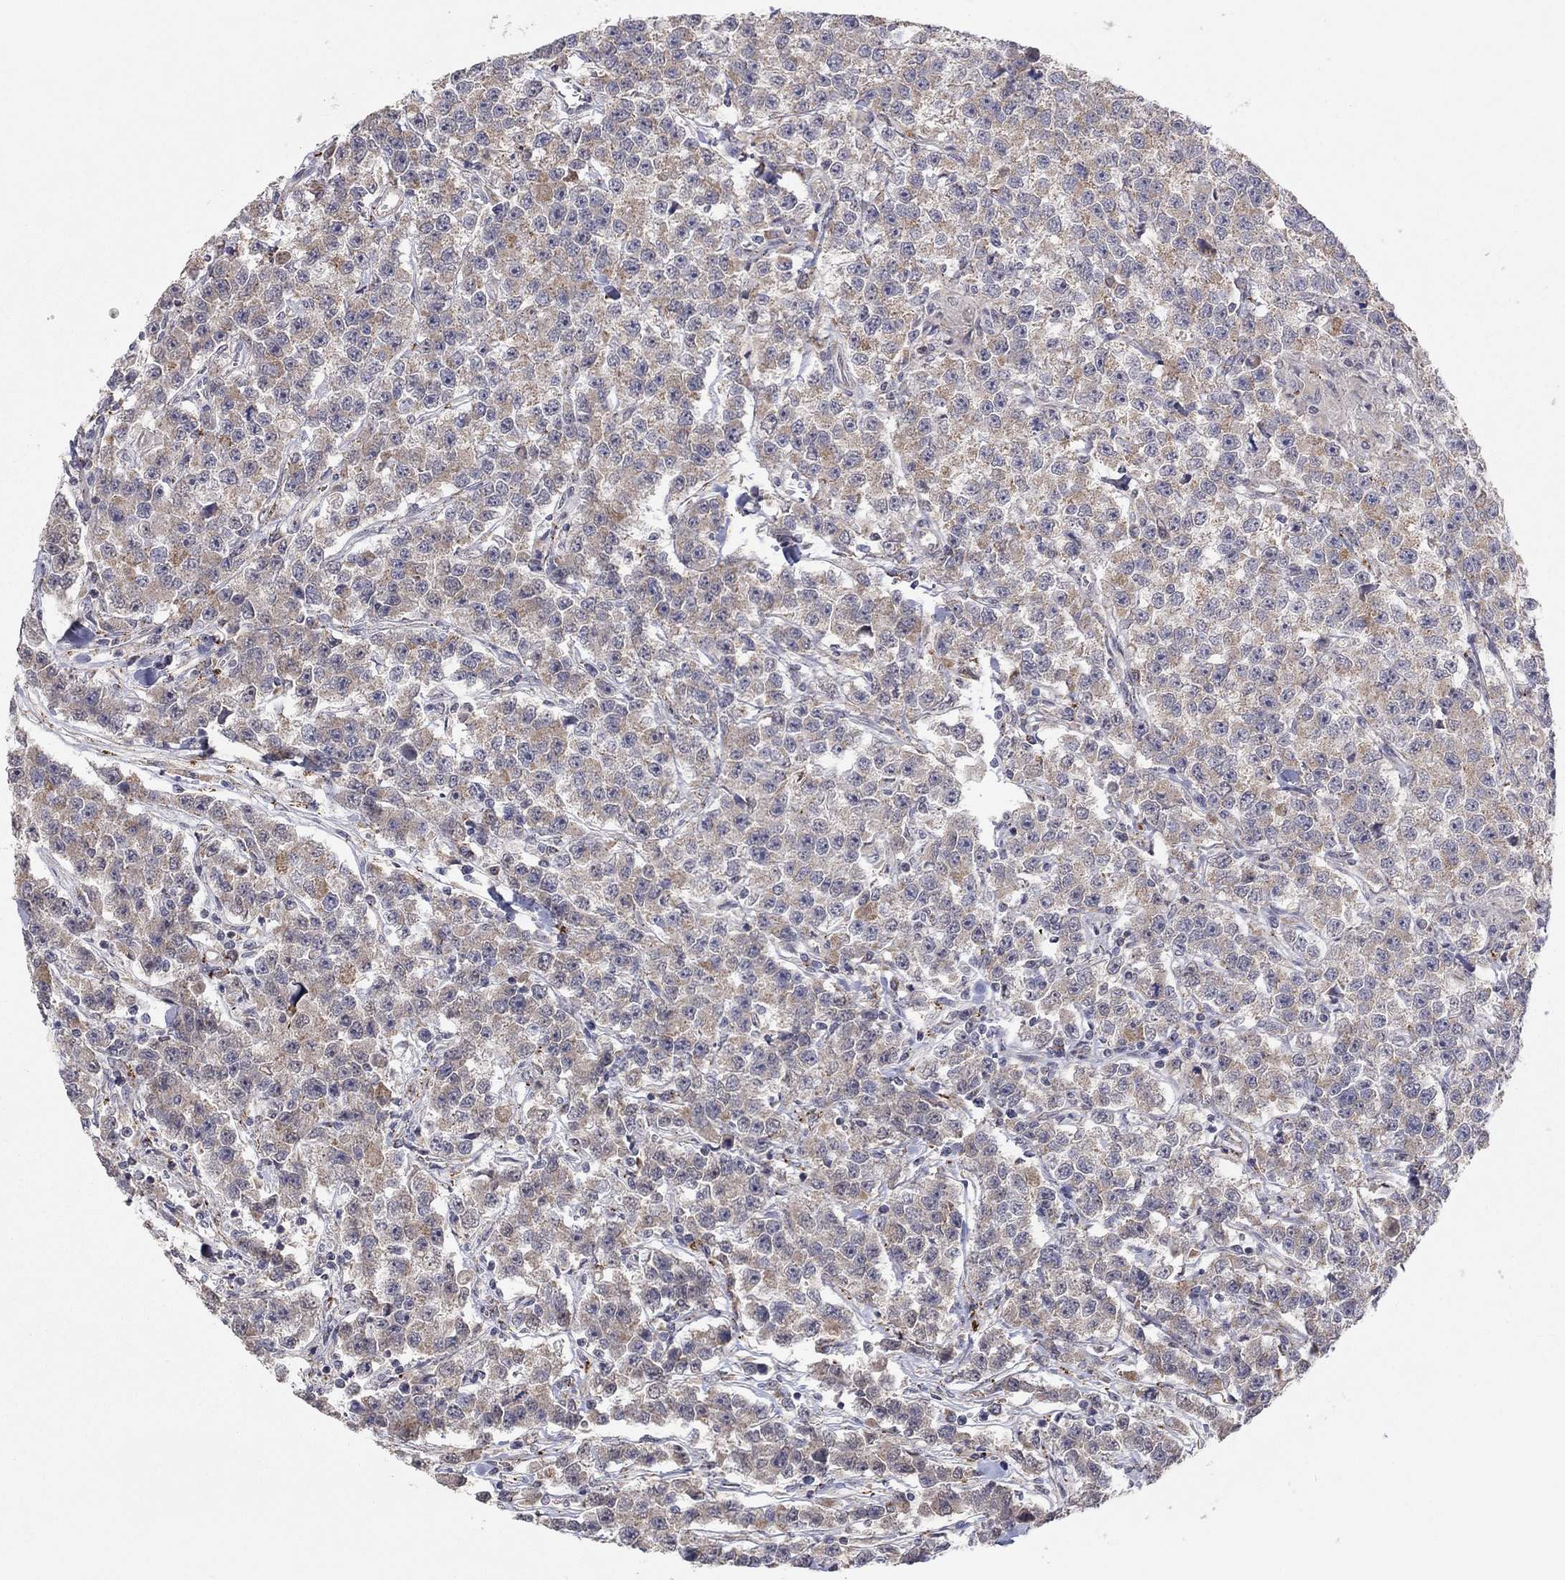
{"staining": {"intensity": "weak", "quantity": ">75%", "location": "cytoplasmic/membranous"}, "tissue": "testis cancer", "cell_type": "Tumor cells", "image_type": "cancer", "snomed": [{"axis": "morphology", "description": "Seminoma, NOS"}, {"axis": "topography", "description": "Testis"}], "caption": "Immunohistochemical staining of human testis cancer shows weak cytoplasmic/membranous protein expression in approximately >75% of tumor cells.", "gene": "CRACDL", "patient": {"sex": "male", "age": 59}}